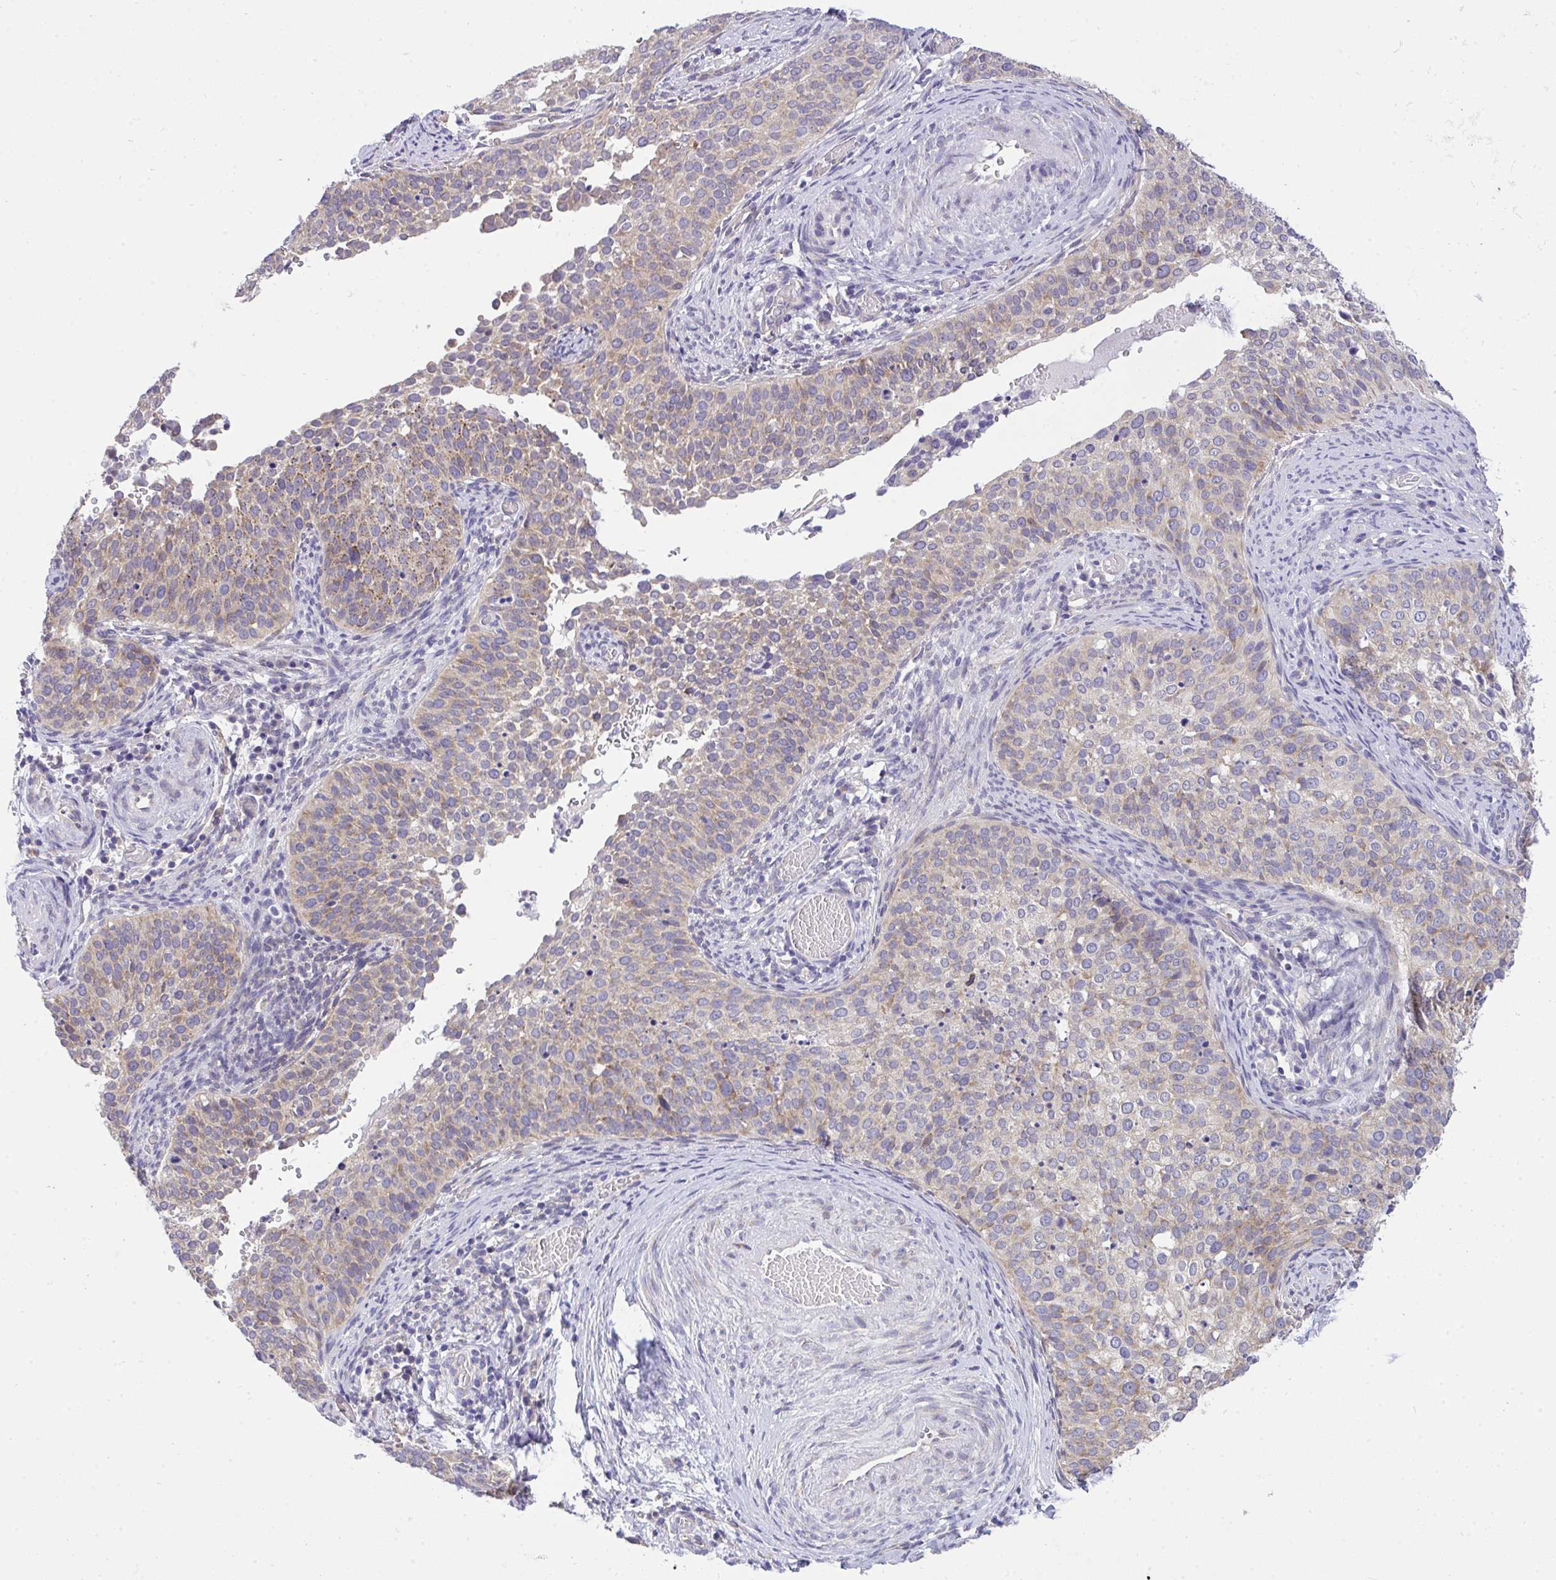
{"staining": {"intensity": "weak", "quantity": "25%-75%", "location": "cytoplasmic/membranous"}, "tissue": "cervical cancer", "cell_type": "Tumor cells", "image_type": "cancer", "snomed": [{"axis": "morphology", "description": "Squamous cell carcinoma, NOS"}, {"axis": "topography", "description": "Cervix"}], "caption": "High-magnification brightfield microscopy of squamous cell carcinoma (cervical) stained with DAB (3,3'-diaminobenzidine) (brown) and counterstained with hematoxylin (blue). tumor cells exhibit weak cytoplasmic/membranous expression is appreciated in approximately25%-75% of cells. (DAB (3,3'-diaminobenzidine) IHC with brightfield microscopy, high magnification).", "gene": "VGLL3", "patient": {"sex": "female", "age": 44}}